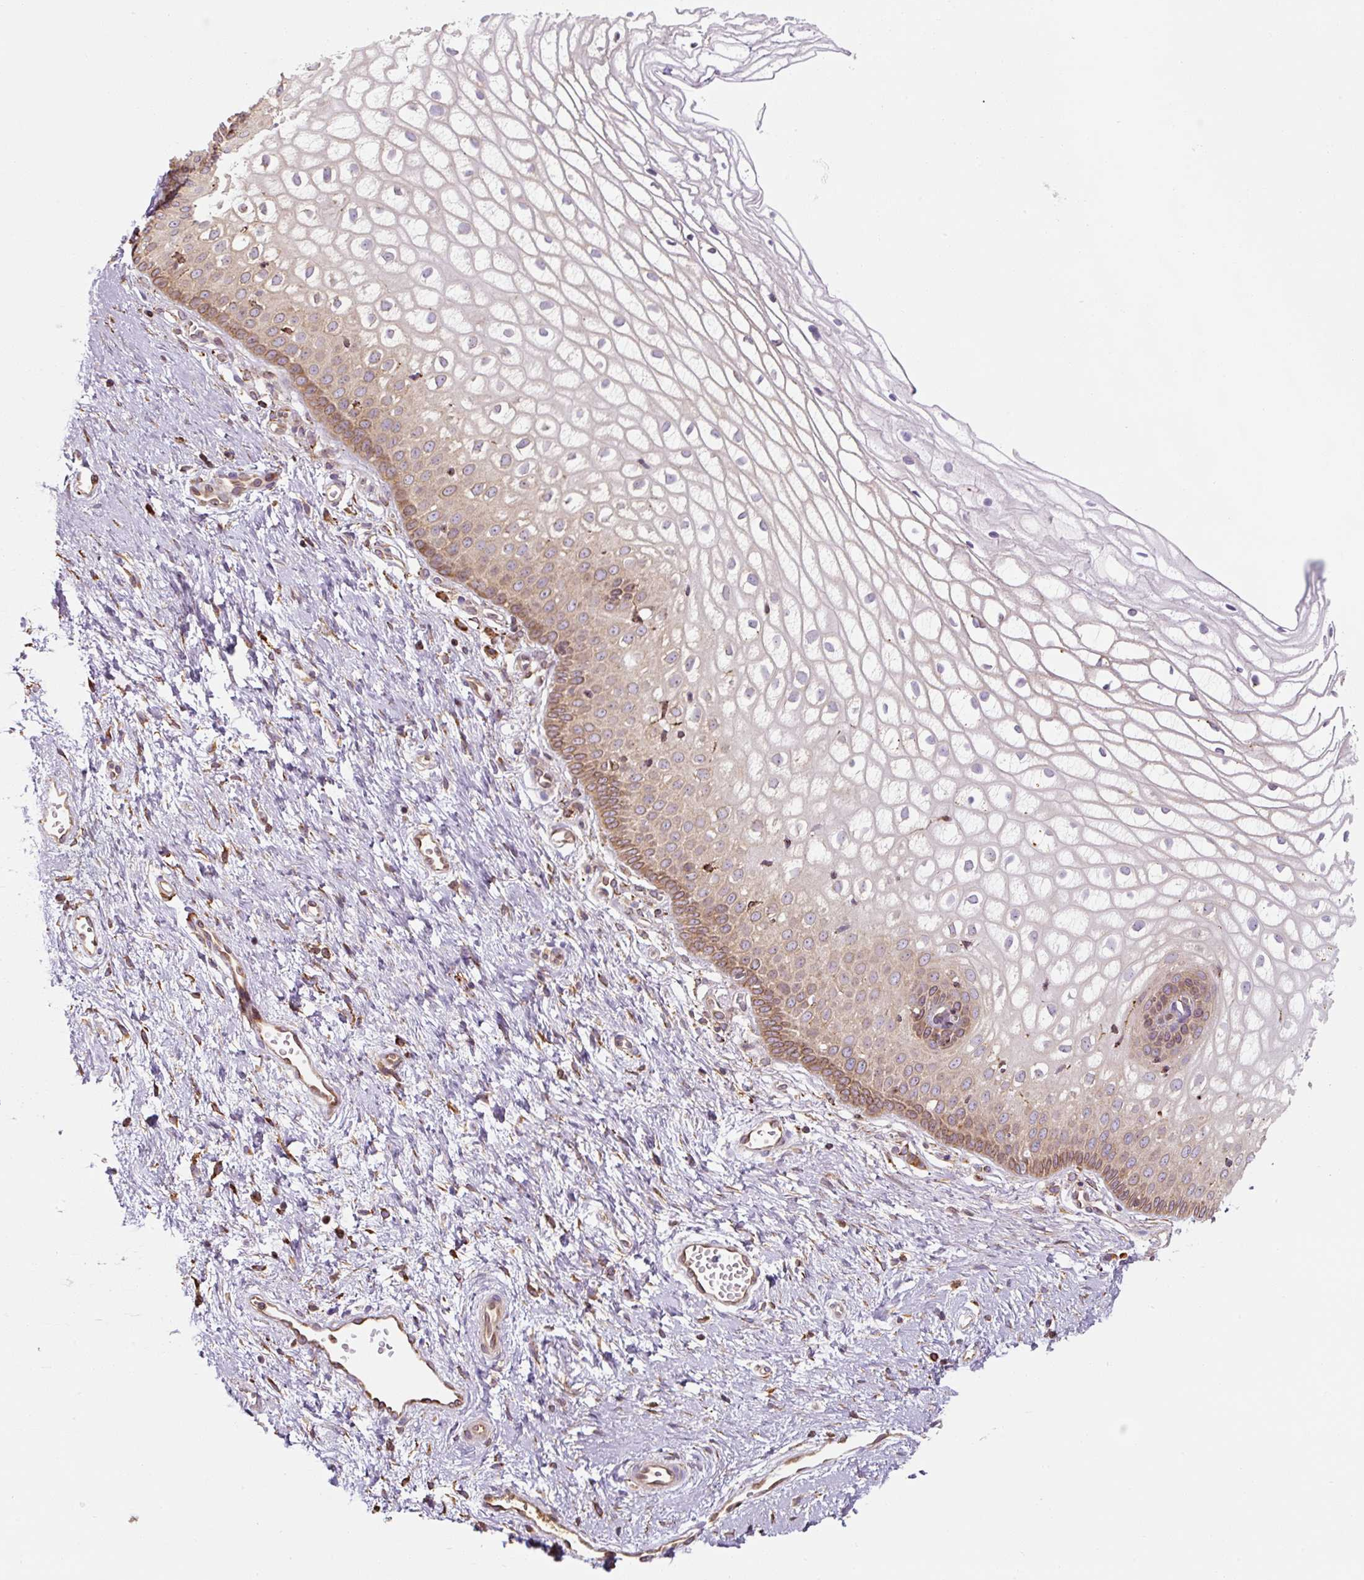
{"staining": {"intensity": "moderate", "quantity": "25%-75%", "location": "cytoplasmic/membranous"}, "tissue": "cervix", "cell_type": "Squamous epithelial cells", "image_type": "normal", "snomed": [{"axis": "morphology", "description": "Normal tissue, NOS"}, {"axis": "topography", "description": "Cervix"}], "caption": "The micrograph demonstrates a brown stain indicating the presence of a protein in the cytoplasmic/membranous of squamous epithelial cells in cervix.", "gene": "PRKCSH", "patient": {"sex": "female", "age": 36}}